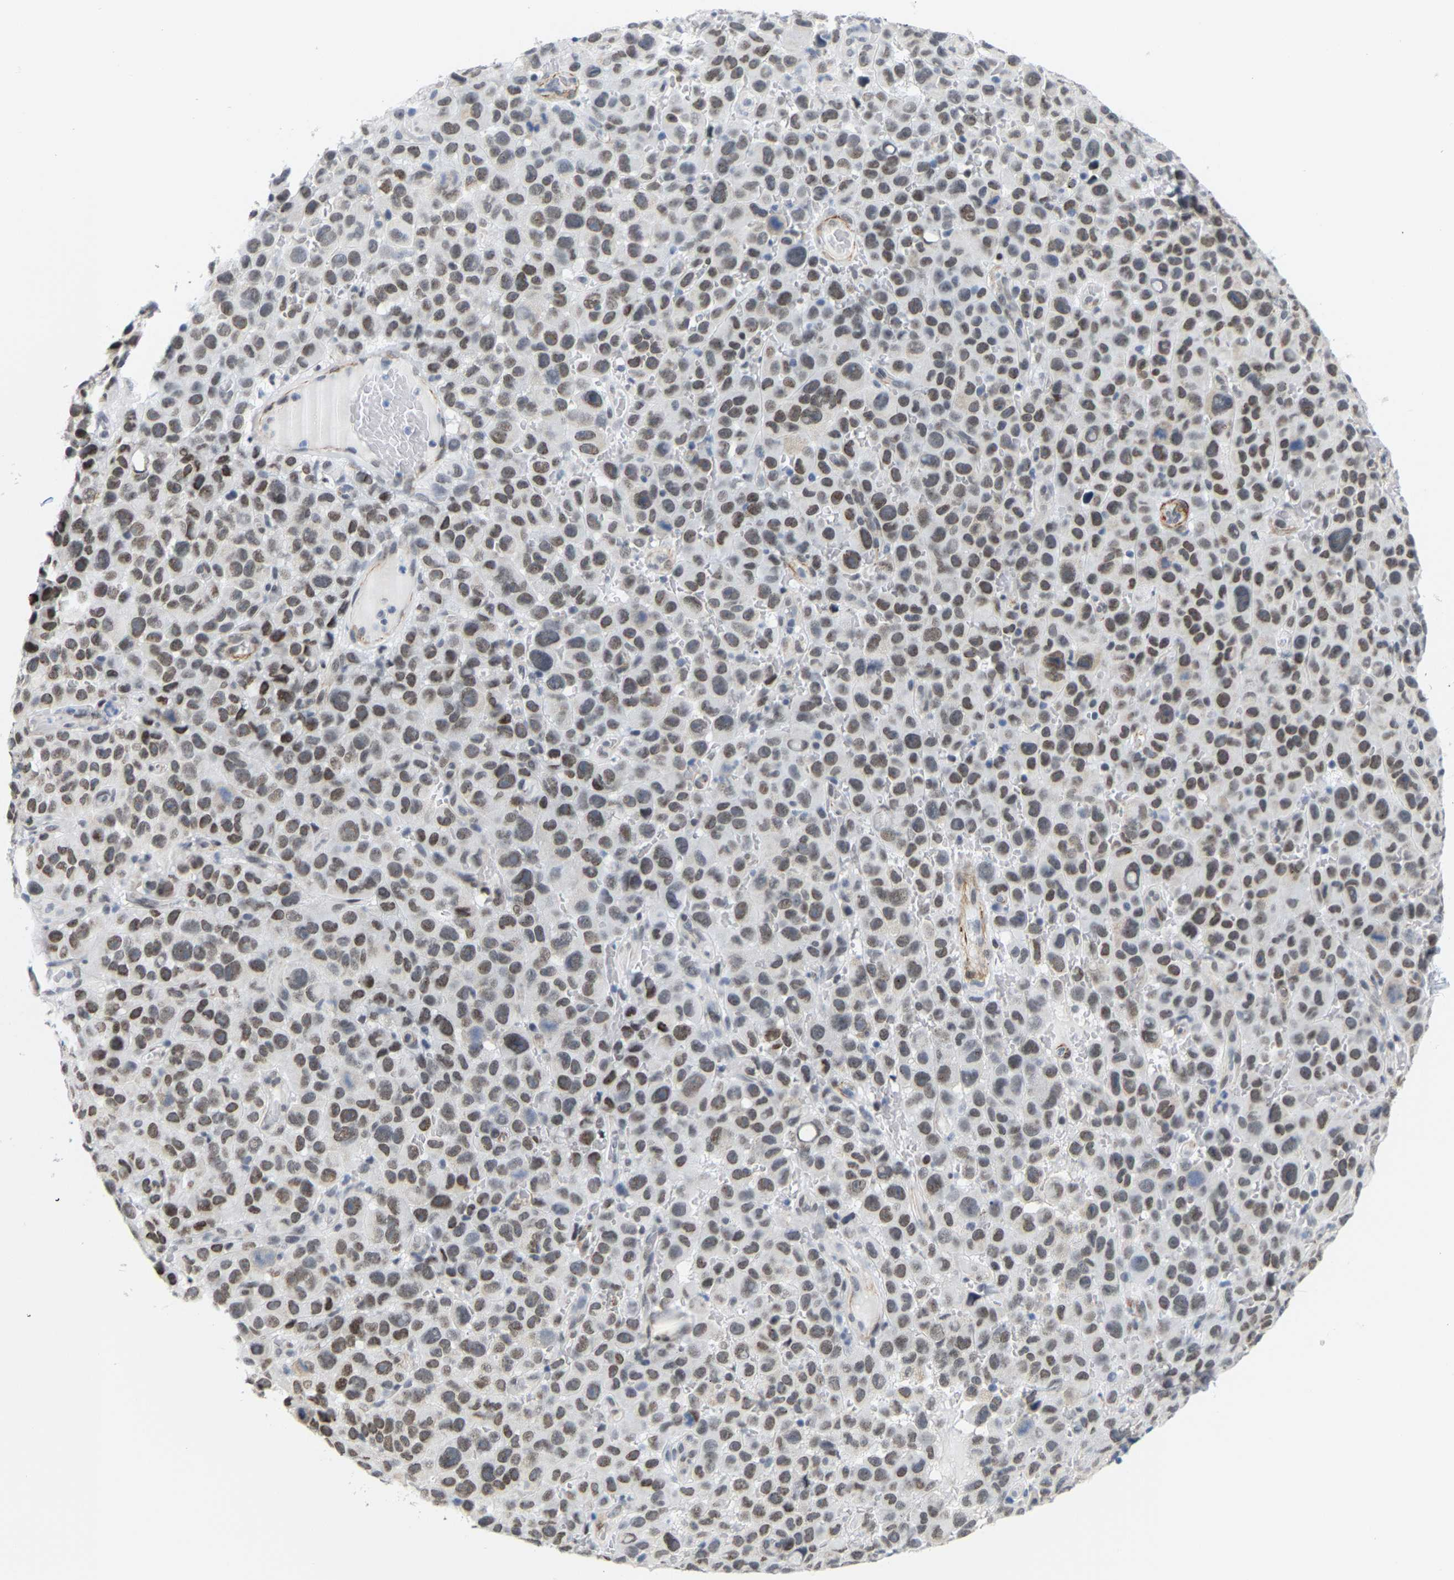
{"staining": {"intensity": "moderate", "quantity": ">75%", "location": "nuclear"}, "tissue": "melanoma", "cell_type": "Tumor cells", "image_type": "cancer", "snomed": [{"axis": "morphology", "description": "Malignant melanoma, NOS"}, {"axis": "topography", "description": "Skin"}], "caption": "A histopathology image of melanoma stained for a protein displays moderate nuclear brown staining in tumor cells.", "gene": "FAM180A", "patient": {"sex": "female", "age": 82}}